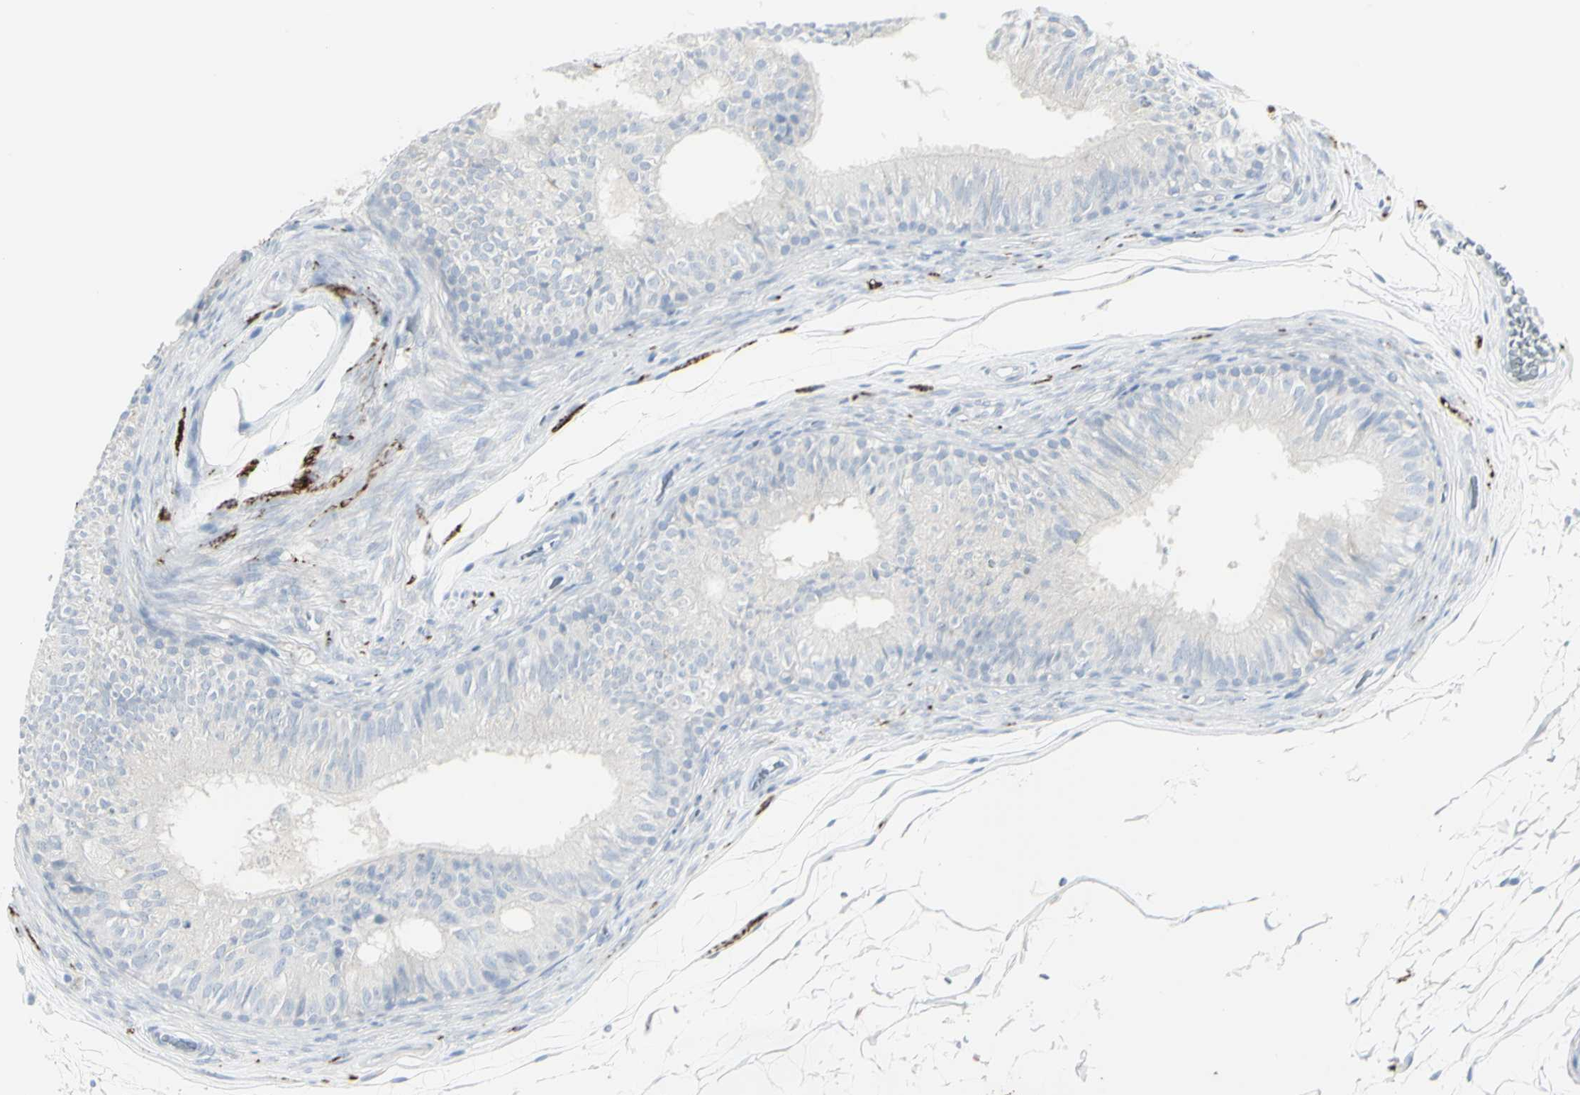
{"staining": {"intensity": "negative", "quantity": "none", "location": "none"}, "tissue": "epididymis", "cell_type": "Glandular cells", "image_type": "normal", "snomed": [{"axis": "morphology", "description": "Normal tissue, NOS"}, {"axis": "topography", "description": "Epididymis"}], "caption": "IHC image of normal epididymis: epididymis stained with DAB (3,3'-diaminobenzidine) shows no significant protein staining in glandular cells. (Brightfield microscopy of DAB (3,3'-diaminobenzidine) immunohistochemistry at high magnification).", "gene": "ENSG00000198211", "patient": {"sex": "male", "age": 36}}